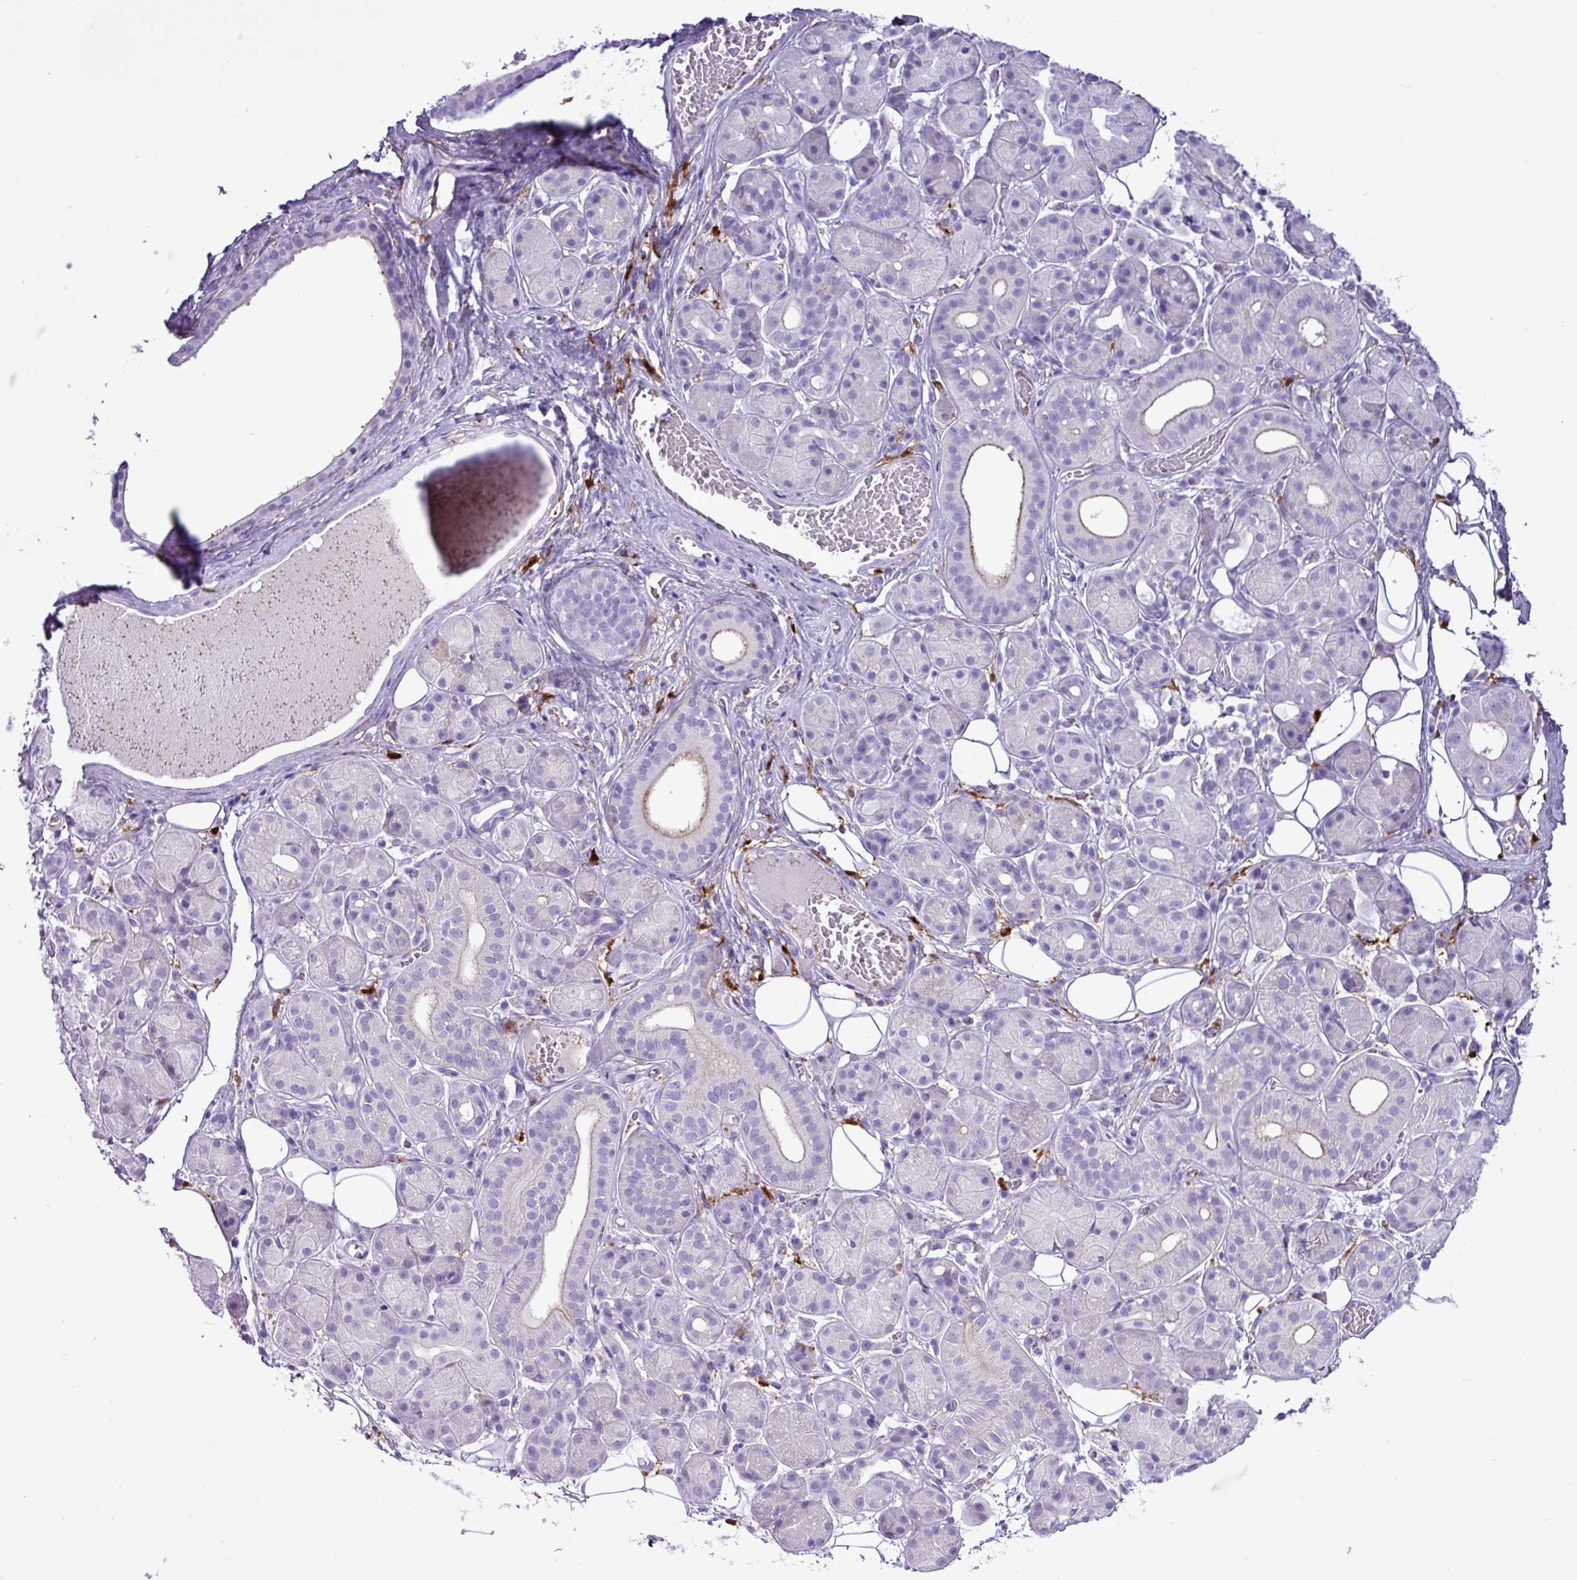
{"staining": {"intensity": "negative", "quantity": "none", "location": "none"}, "tissue": "salivary gland", "cell_type": "Glandular cells", "image_type": "normal", "snomed": [{"axis": "morphology", "description": "Squamous cell carcinoma, NOS"}, {"axis": "topography", "description": "Skin"}, {"axis": "topography", "description": "Head-Neck"}], "caption": "Immunohistochemistry (IHC) of benign salivary gland reveals no positivity in glandular cells. The staining is performed using DAB (3,3'-diaminobenzidine) brown chromogen with nuclei counter-stained in using hematoxylin.", "gene": "TMEM200C", "patient": {"sex": "male", "age": 80}}